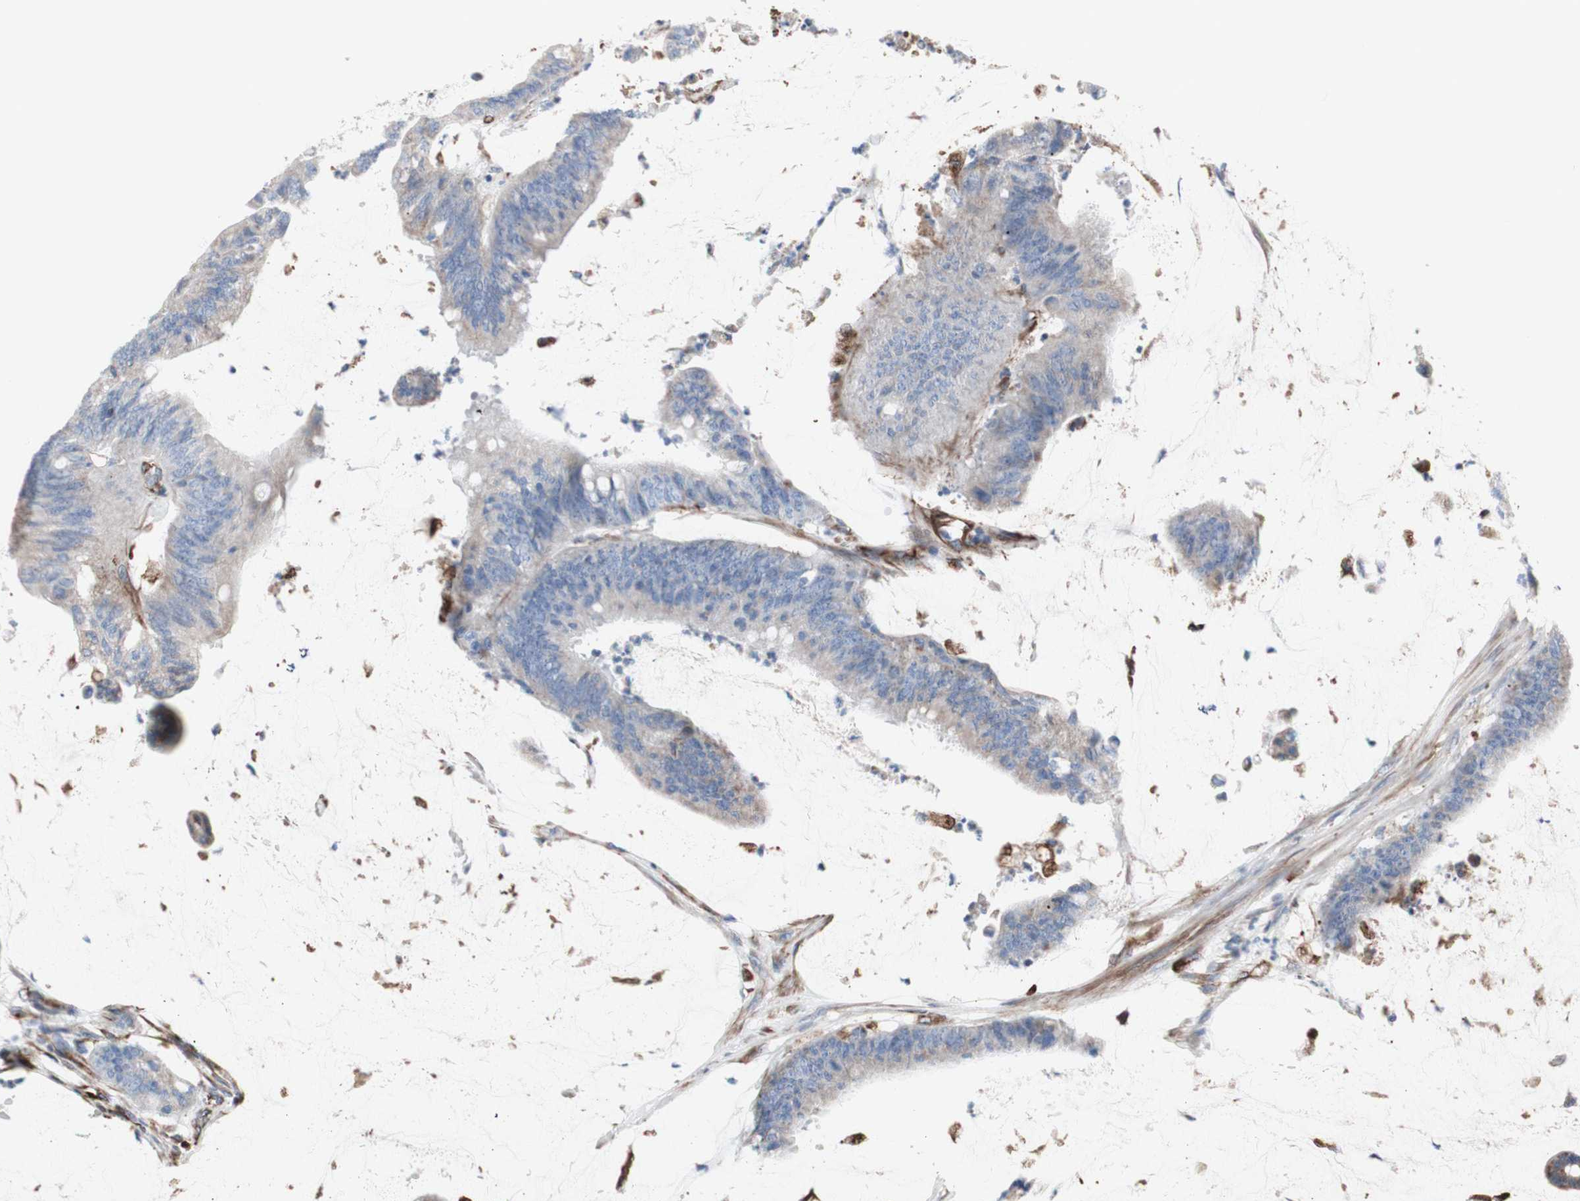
{"staining": {"intensity": "weak", "quantity": "25%-75%", "location": "cytoplasmic/membranous"}, "tissue": "colorectal cancer", "cell_type": "Tumor cells", "image_type": "cancer", "snomed": [{"axis": "morphology", "description": "Adenocarcinoma, NOS"}, {"axis": "topography", "description": "Rectum"}], "caption": "Tumor cells show low levels of weak cytoplasmic/membranous staining in approximately 25%-75% of cells in human colorectal cancer (adenocarcinoma).", "gene": "AGPAT5", "patient": {"sex": "female", "age": 66}}